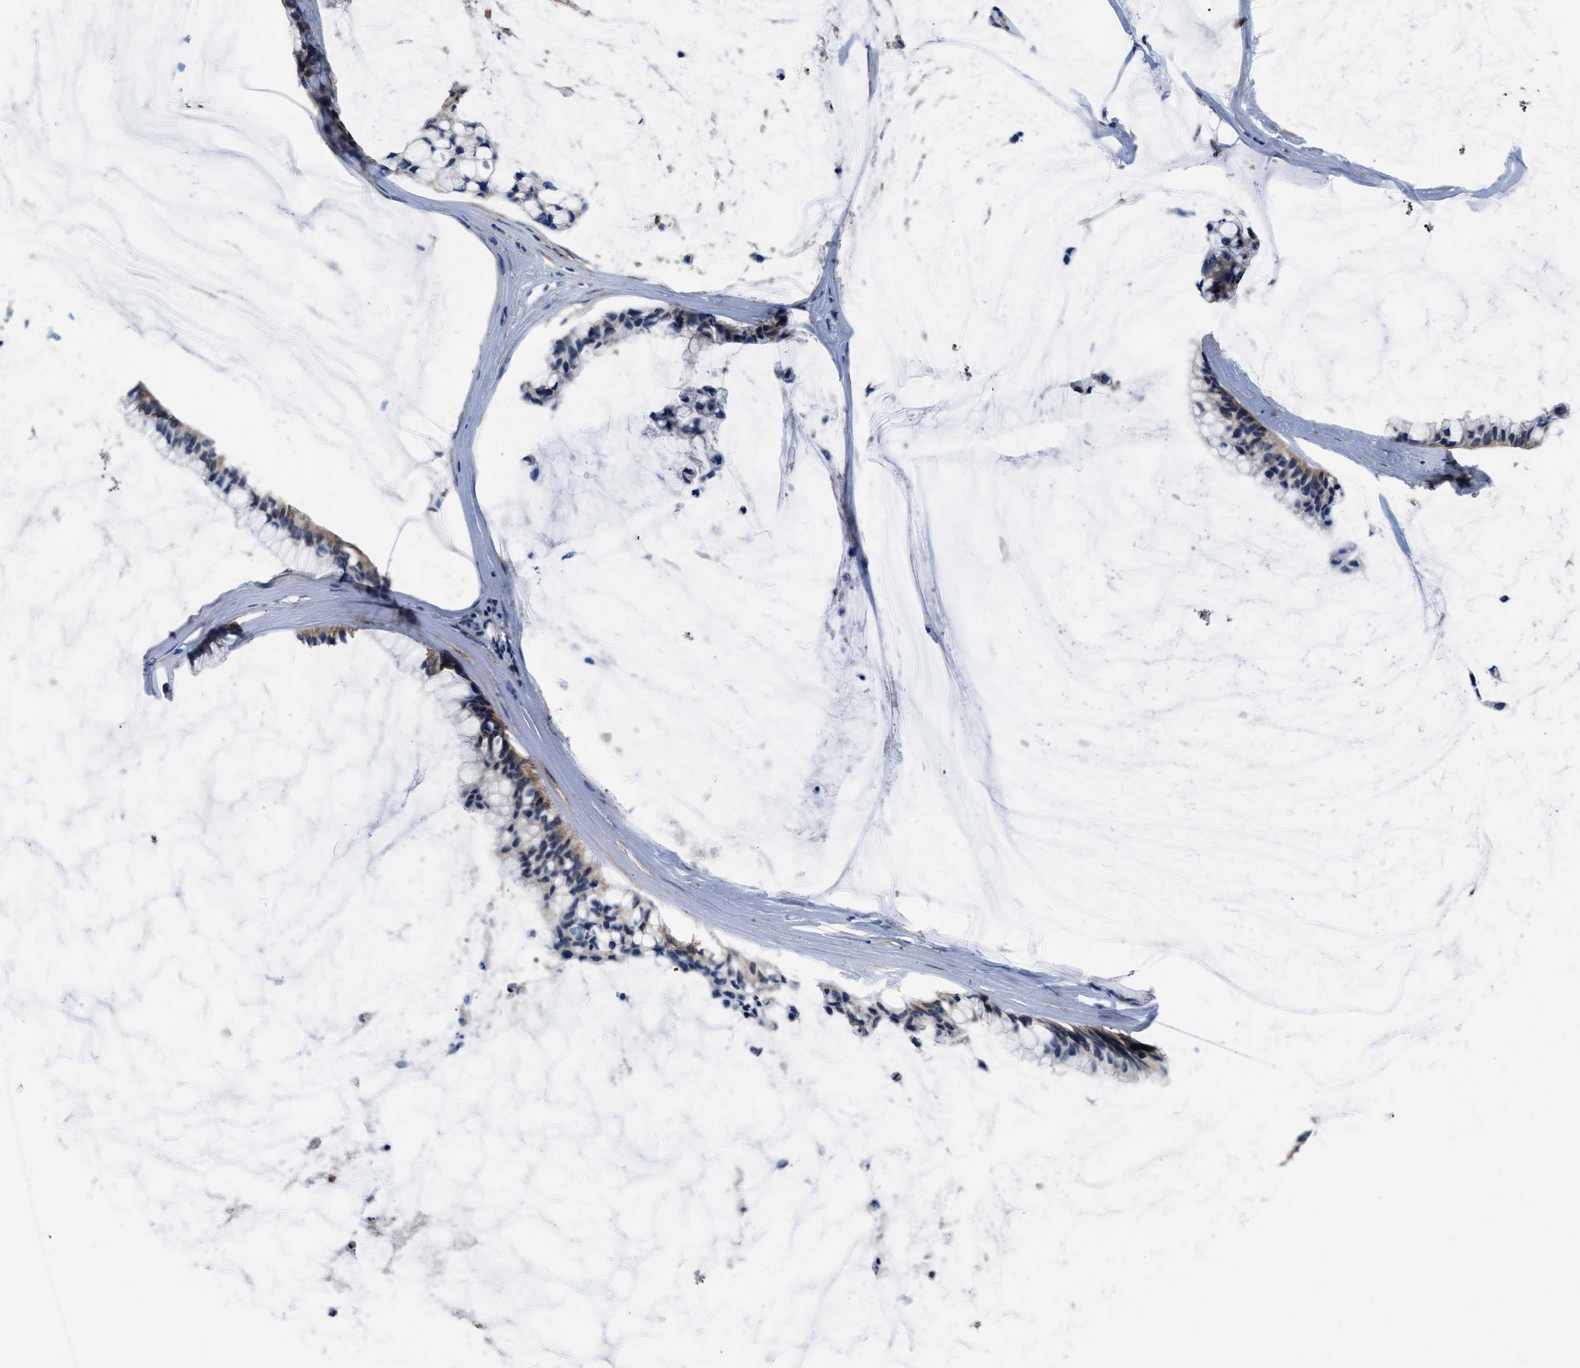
{"staining": {"intensity": "weak", "quantity": "25%-75%", "location": "cytoplasmic/membranous"}, "tissue": "ovarian cancer", "cell_type": "Tumor cells", "image_type": "cancer", "snomed": [{"axis": "morphology", "description": "Cystadenocarcinoma, mucinous, NOS"}, {"axis": "topography", "description": "Ovary"}], "caption": "This is a photomicrograph of immunohistochemistry staining of mucinous cystadenocarcinoma (ovarian), which shows weak staining in the cytoplasmic/membranous of tumor cells.", "gene": "ACLY", "patient": {"sex": "female", "age": 39}}